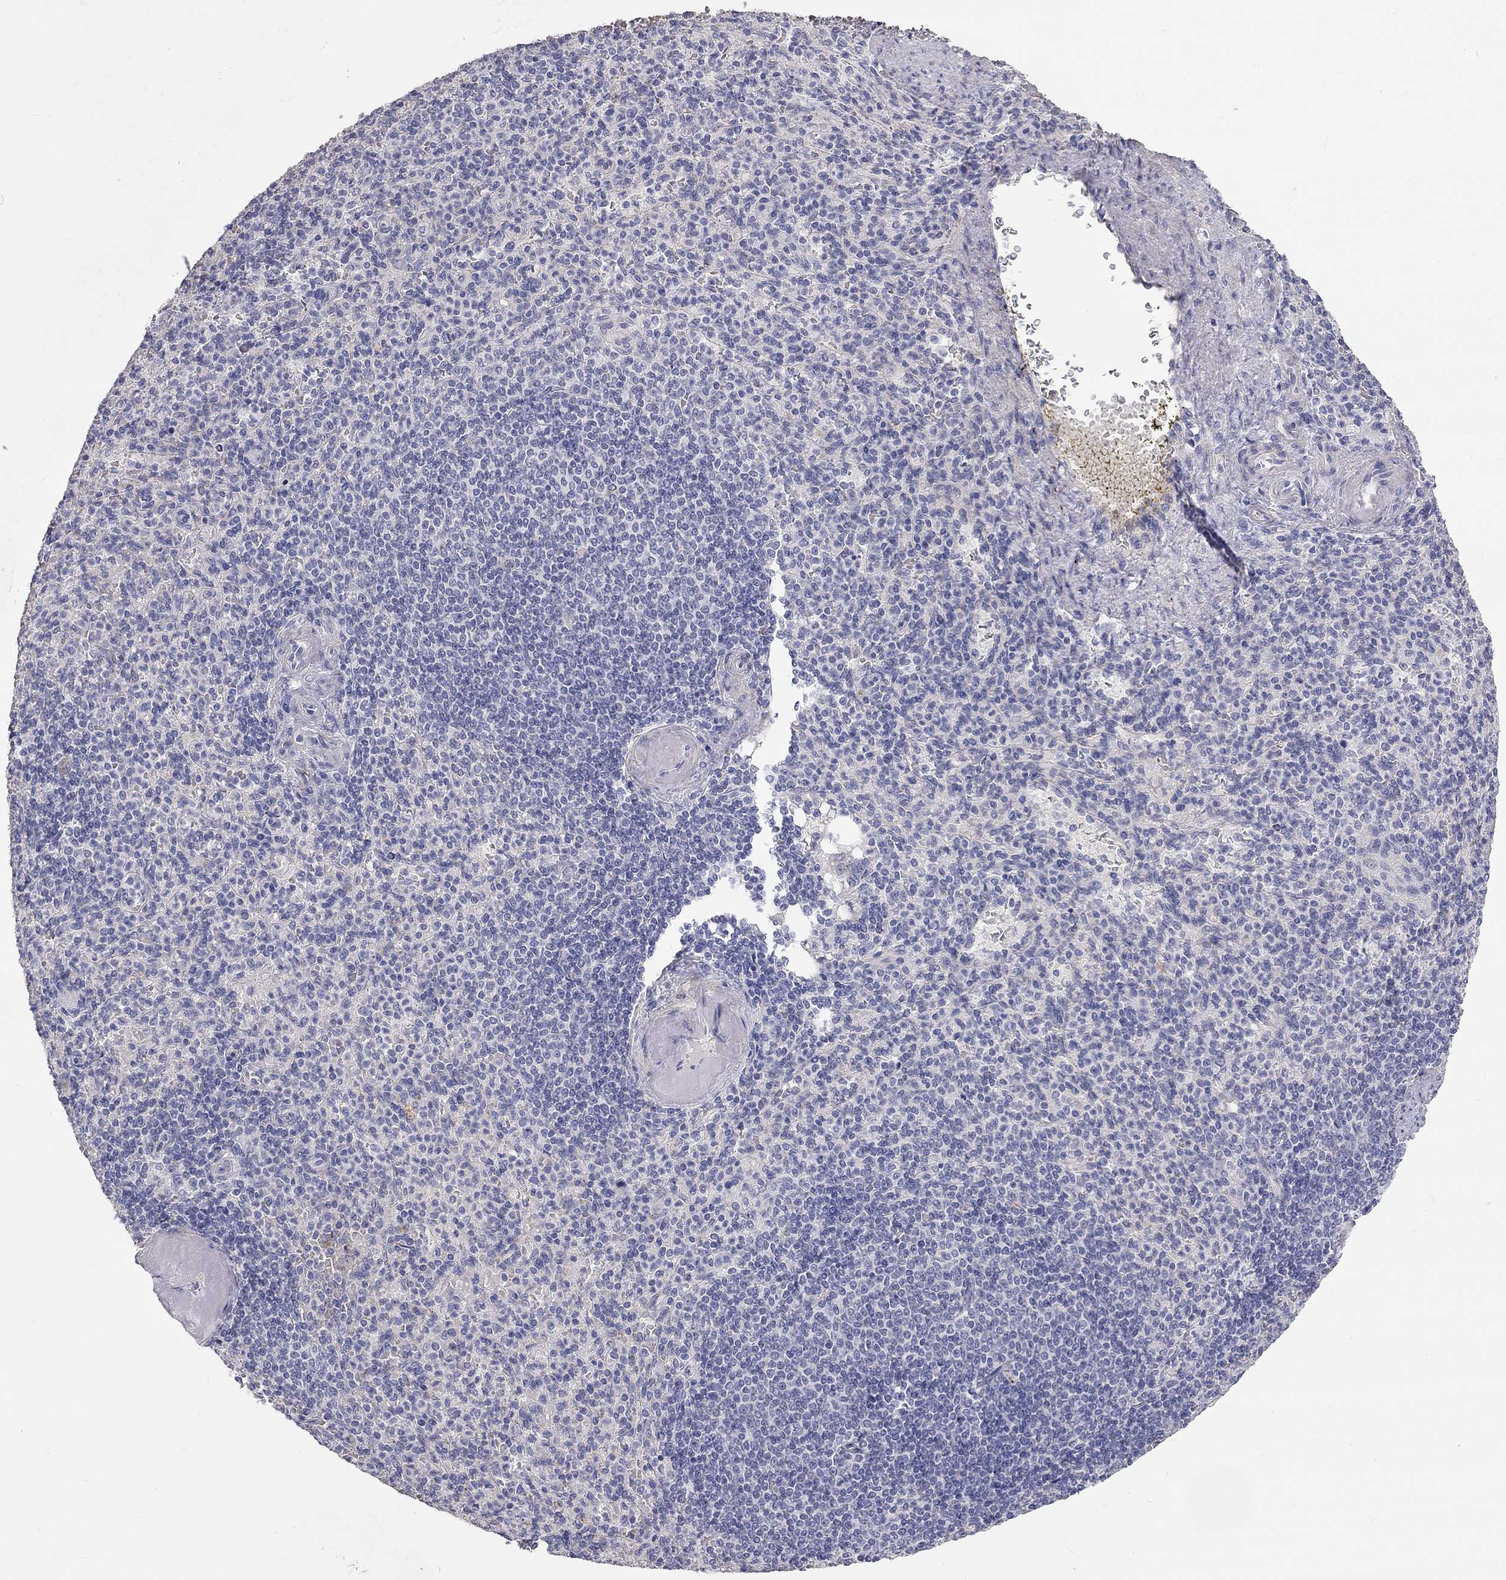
{"staining": {"intensity": "negative", "quantity": "none", "location": "none"}, "tissue": "spleen", "cell_type": "Cells in red pulp", "image_type": "normal", "snomed": [{"axis": "morphology", "description": "Normal tissue, NOS"}, {"axis": "topography", "description": "Spleen"}], "caption": "Immunohistochemistry (IHC) micrograph of unremarkable spleen: spleen stained with DAB (3,3'-diaminobenzidine) demonstrates no significant protein staining in cells in red pulp.", "gene": "PAPSS2", "patient": {"sex": "female", "age": 74}}